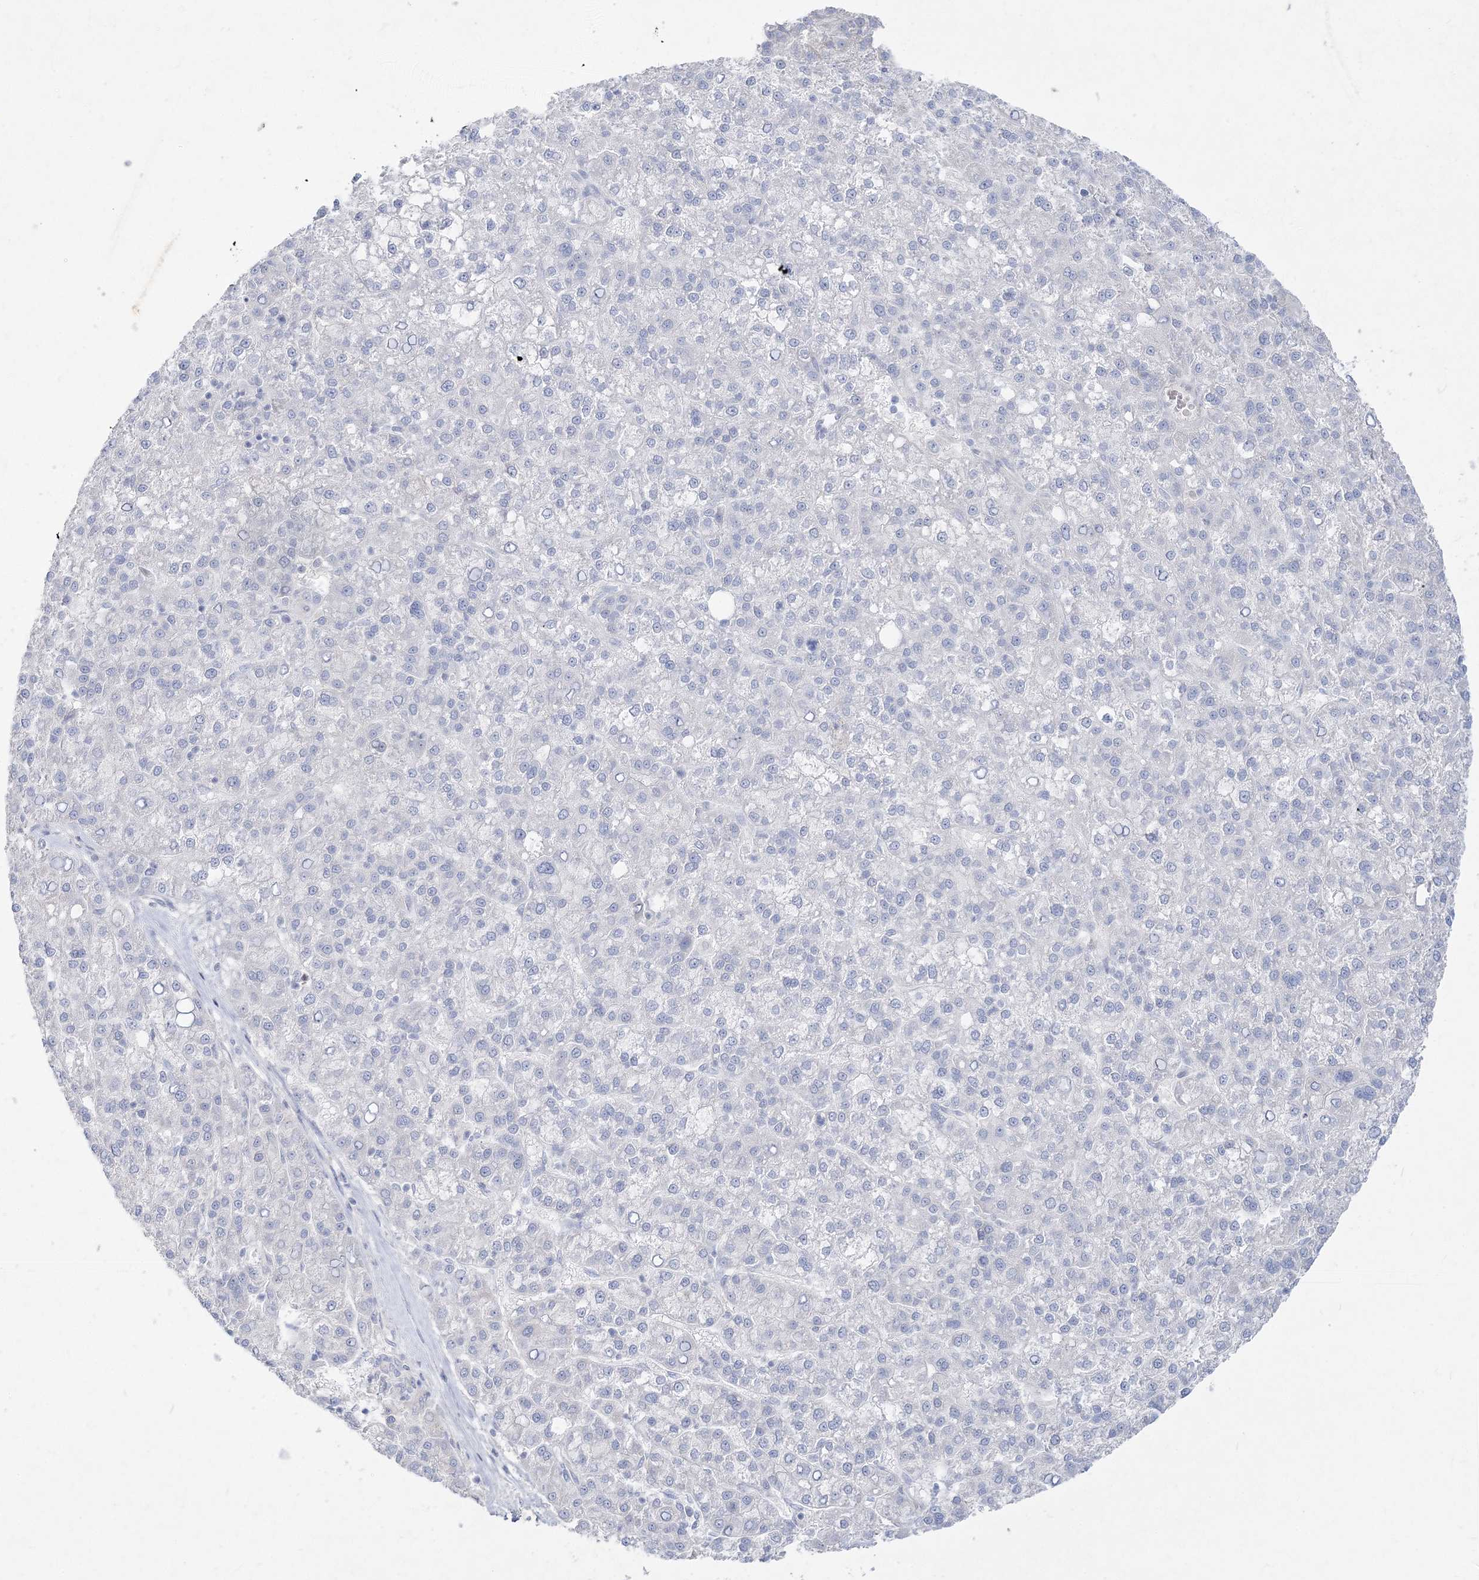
{"staining": {"intensity": "negative", "quantity": "none", "location": "none"}, "tissue": "liver cancer", "cell_type": "Tumor cells", "image_type": "cancer", "snomed": [{"axis": "morphology", "description": "Carcinoma, Hepatocellular, NOS"}, {"axis": "topography", "description": "Liver"}], "caption": "Immunohistochemical staining of human liver cancer (hepatocellular carcinoma) displays no significant expression in tumor cells. (DAB (3,3'-diaminobenzidine) immunohistochemistry (IHC) with hematoxylin counter stain).", "gene": "GPAT2", "patient": {"sex": "female", "age": 58}}